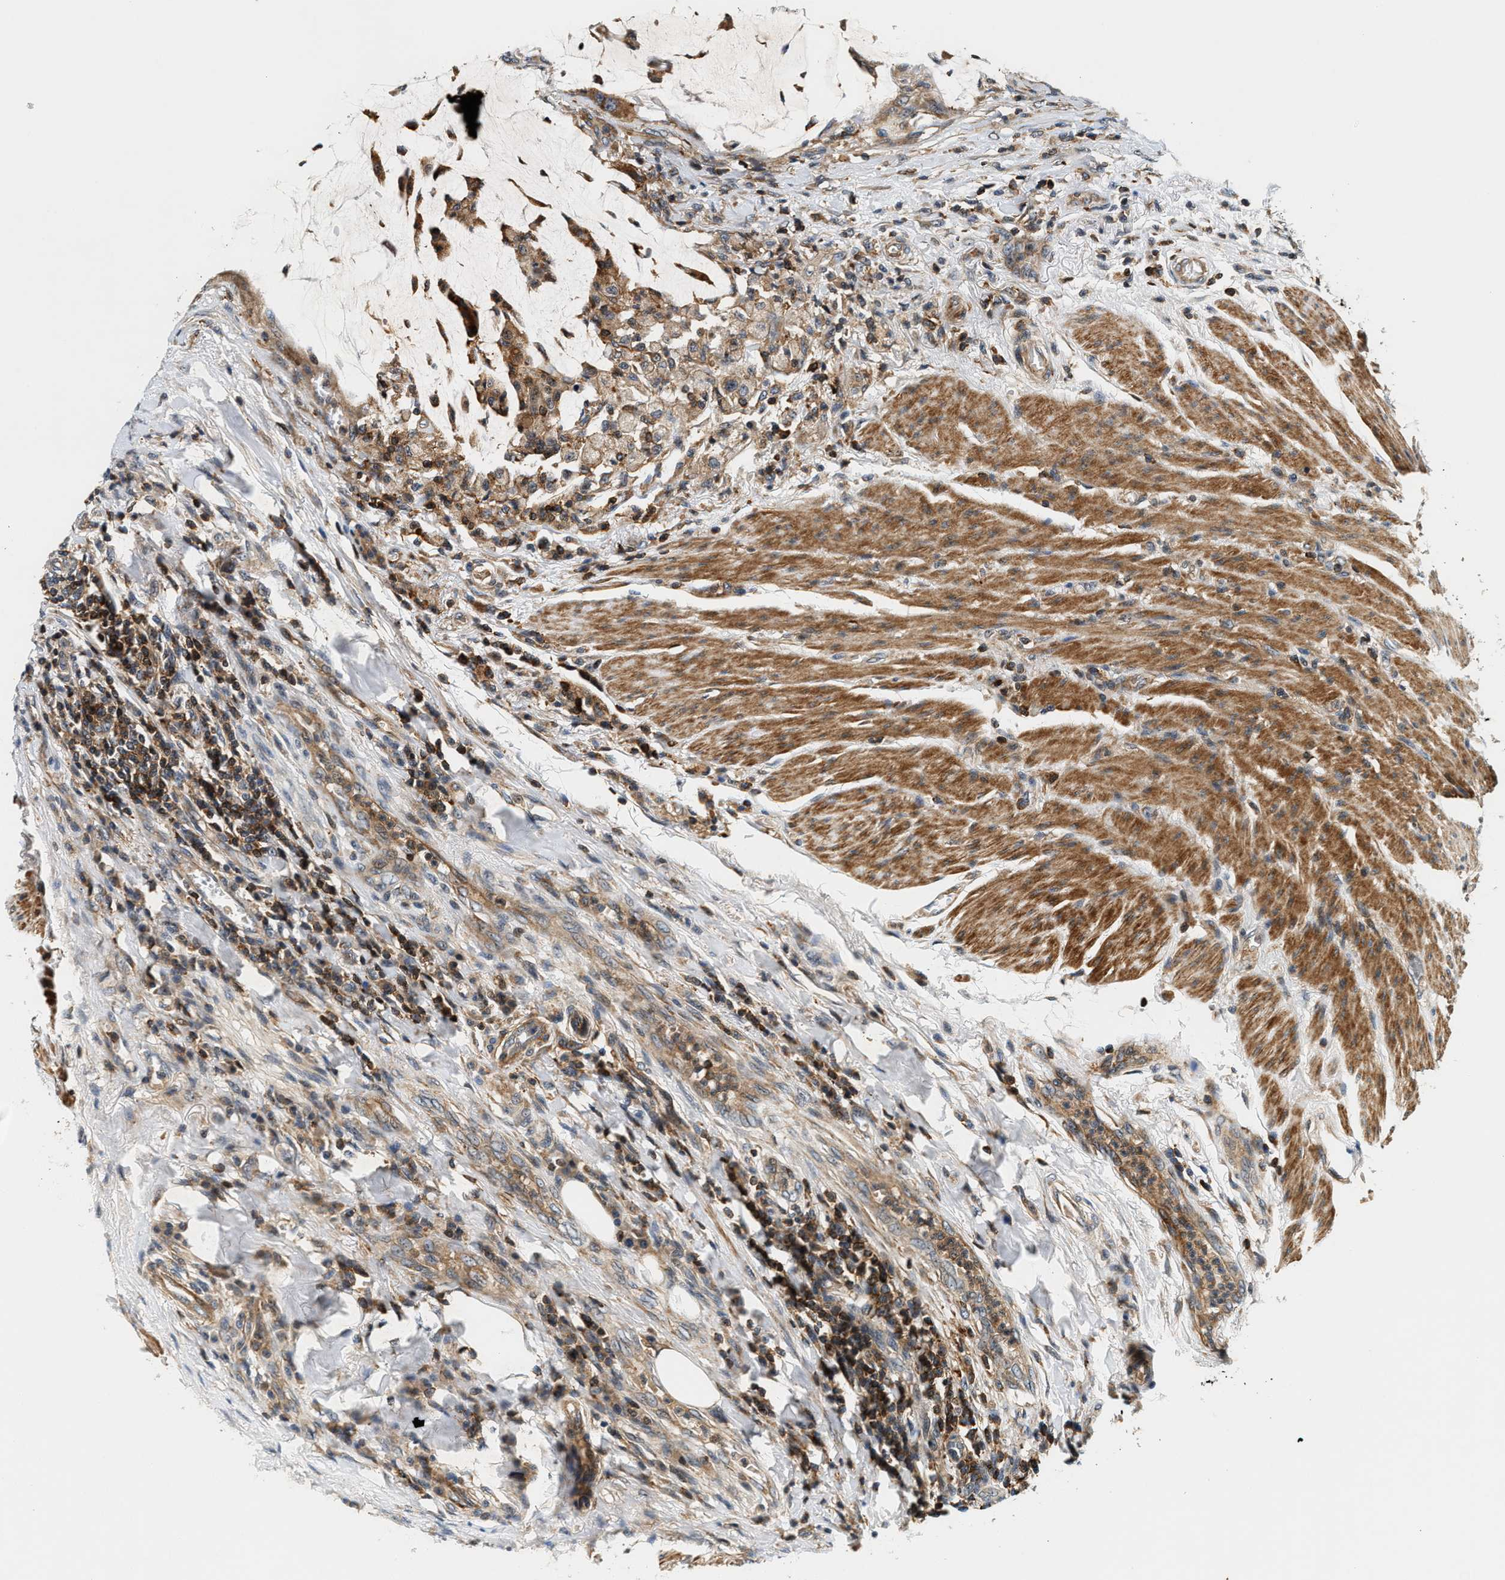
{"staining": {"intensity": "moderate", "quantity": ">75%", "location": "cytoplasmic/membranous"}, "tissue": "colorectal cancer", "cell_type": "Tumor cells", "image_type": "cancer", "snomed": [{"axis": "morphology", "description": "Normal tissue, NOS"}, {"axis": "morphology", "description": "Adenocarcinoma, NOS"}, {"axis": "topography", "description": "Rectum"}, {"axis": "topography", "description": "Peripheral nerve tissue"}], "caption": "Colorectal adenocarcinoma was stained to show a protein in brown. There is medium levels of moderate cytoplasmic/membranous expression in approximately >75% of tumor cells.", "gene": "SAMD9", "patient": {"sex": "male", "age": 92}}